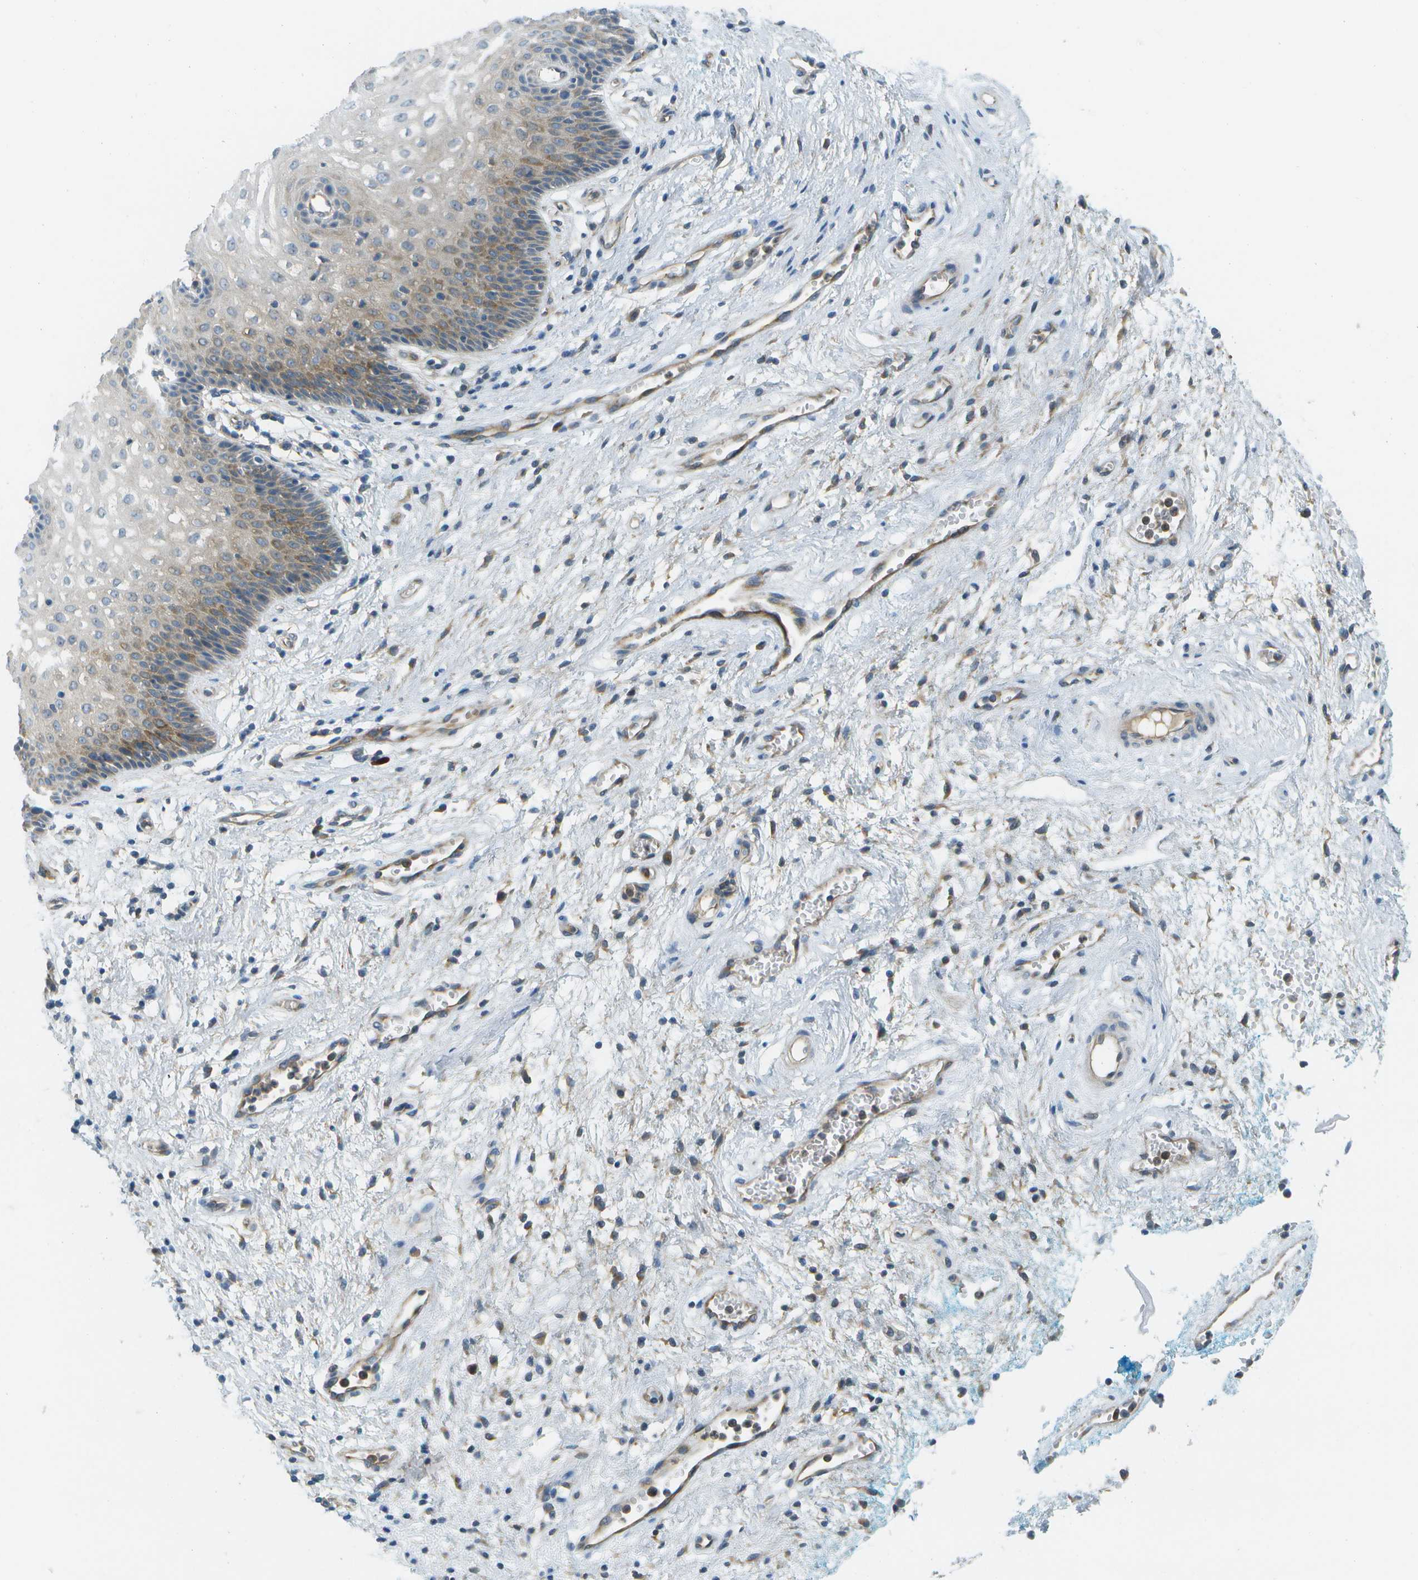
{"staining": {"intensity": "moderate", "quantity": "<25%", "location": "cytoplasmic/membranous"}, "tissue": "vagina", "cell_type": "Squamous epithelial cells", "image_type": "normal", "snomed": [{"axis": "morphology", "description": "Normal tissue, NOS"}, {"axis": "topography", "description": "Vagina"}], "caption": "An image of vagina stained for a protein shows moderate cytoplasmic/membranous brown staining in squamous epithelial cells. Ihc stains the protein in brown and the nuclei are stained blue.", "gene": "WNK2", "patient": {"sex": "female", "age": 34}}